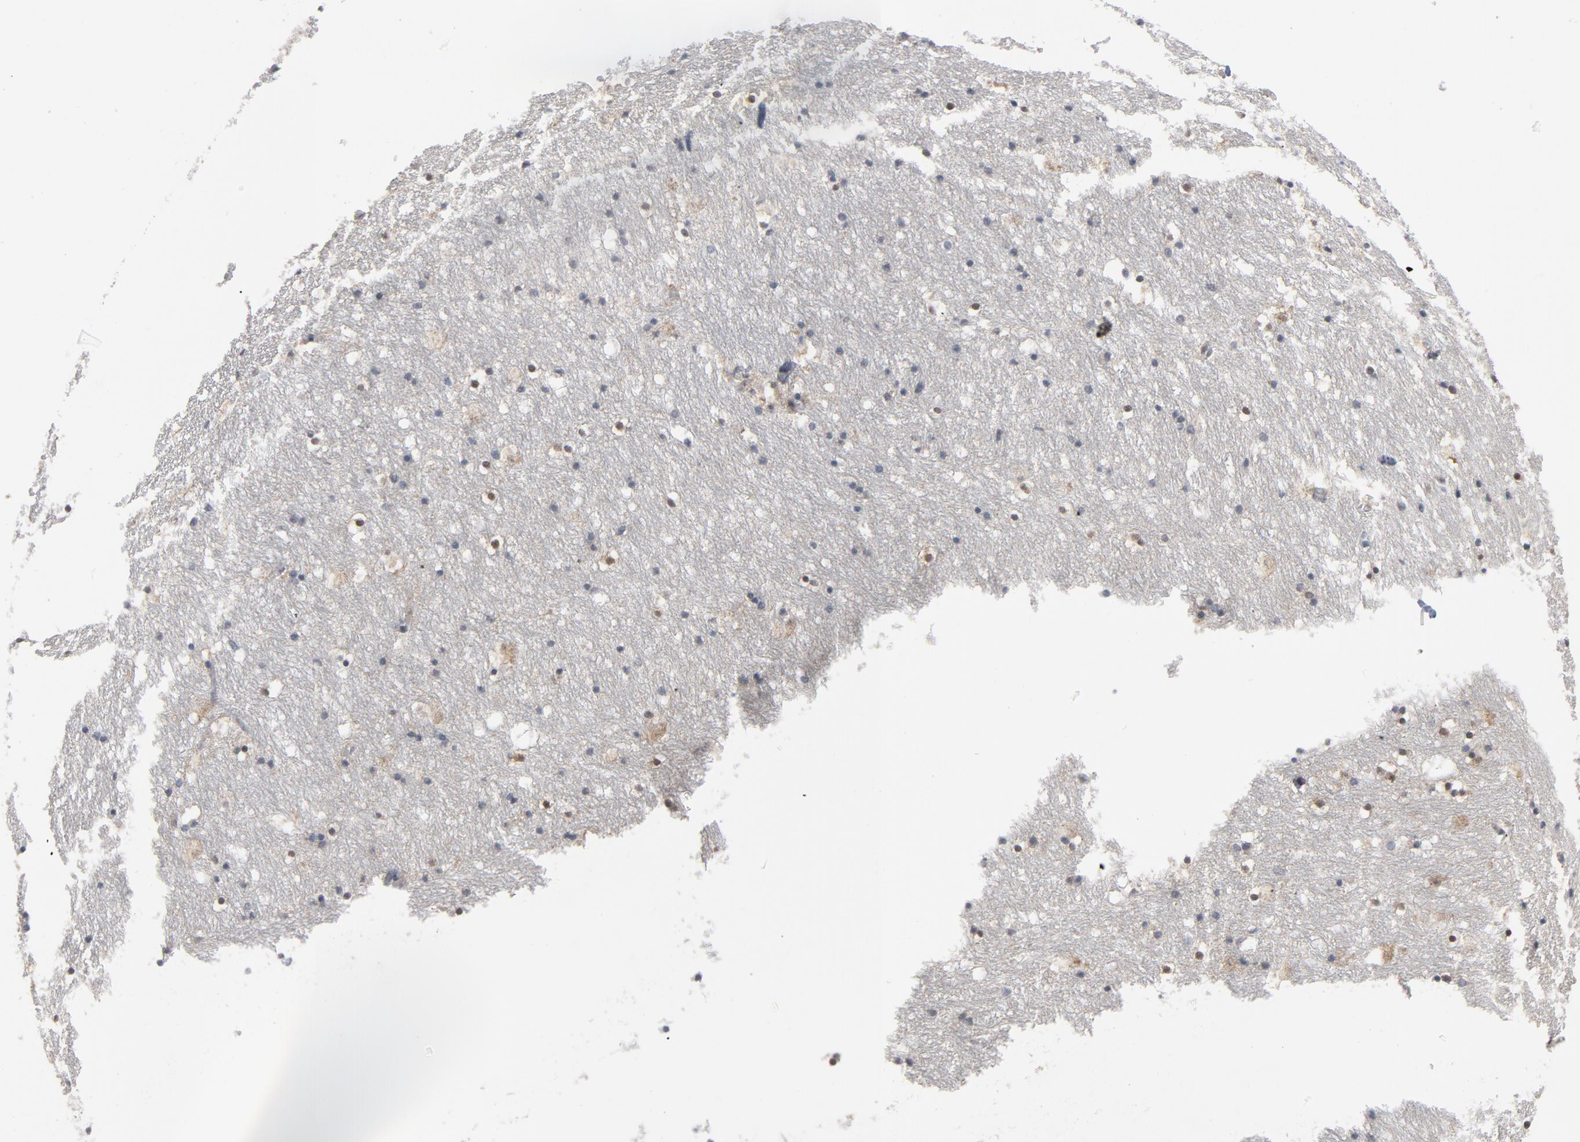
{"staining": {"intensity": "moderate", "quantity": ">75%", "location": "nuclear"}, "tissue": "caudate", "cell_type": "Glial cells", "image_type": "normal", "snomed": [{"axis": "morphology", "description": "Normal tissue, NOS"}, {"axis": "topography", "description": "Lateral ventricle wall"}], "caption": "Normal caudate displays moderate nuclear positivity in about >75% of glial cells.", "gene": "PRDX1", "patient": {"sex": "male", "age": 45}}